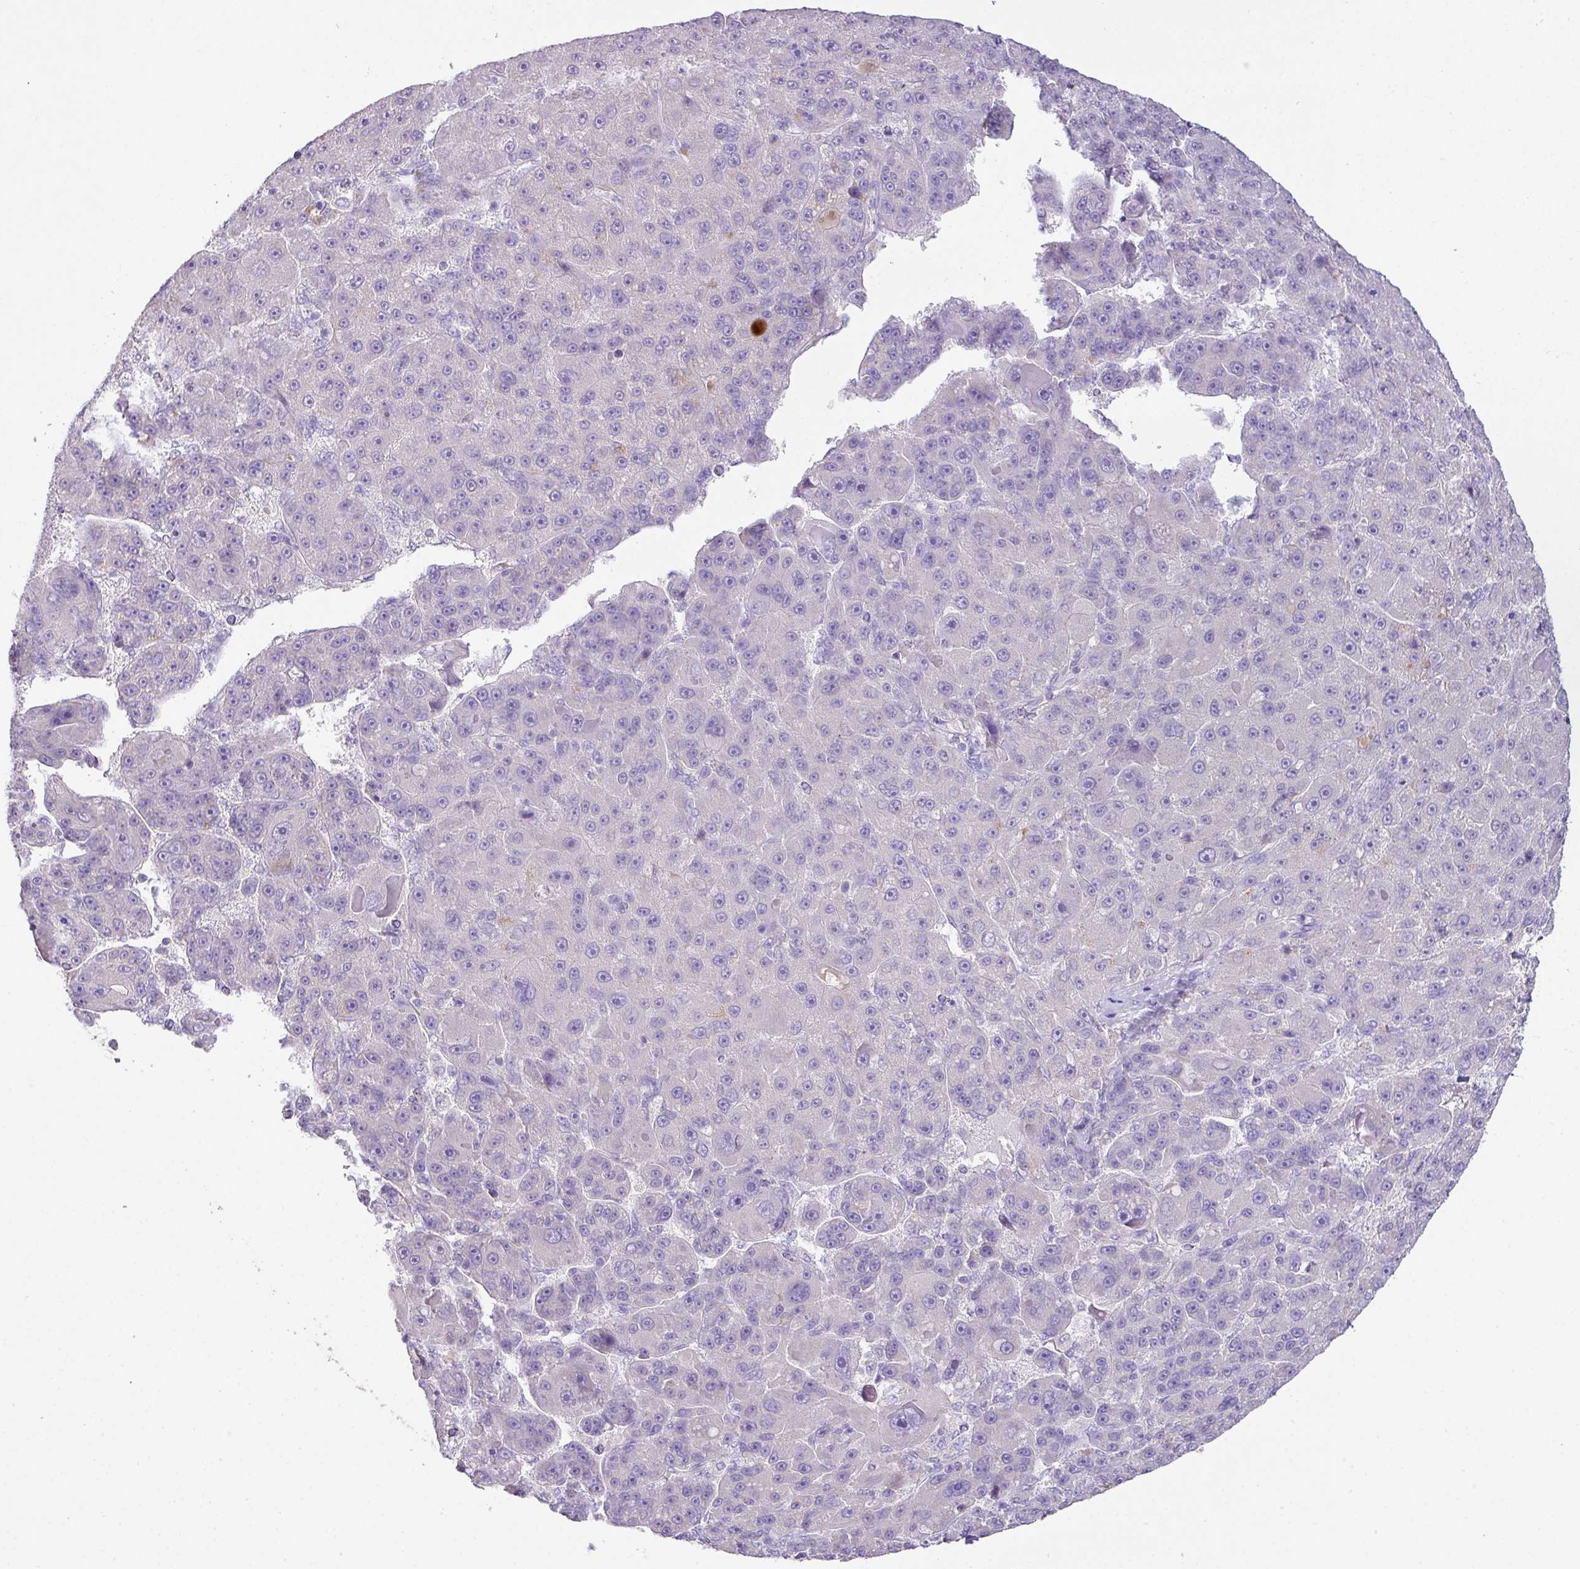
{"staining": {"intensity": "negative", "quantity": "none", "location": "none"}, "tissue": "liver cancer", "cell_type": "Tumor cells", "image_type": "cancer", "snomed": [{"axis": "morphology", "description": "Carcinoma, Hepatocellular, NOS"}, {"axis": "topography", "description": "Liver"}], "caption": "Liver cancer (hepatocellular carcinoma) was stained to show a protein in brown. There is no significant staining in tumor cells.", "gene": "OR6C6", "patient": {"sex": "male", "age": 76}}